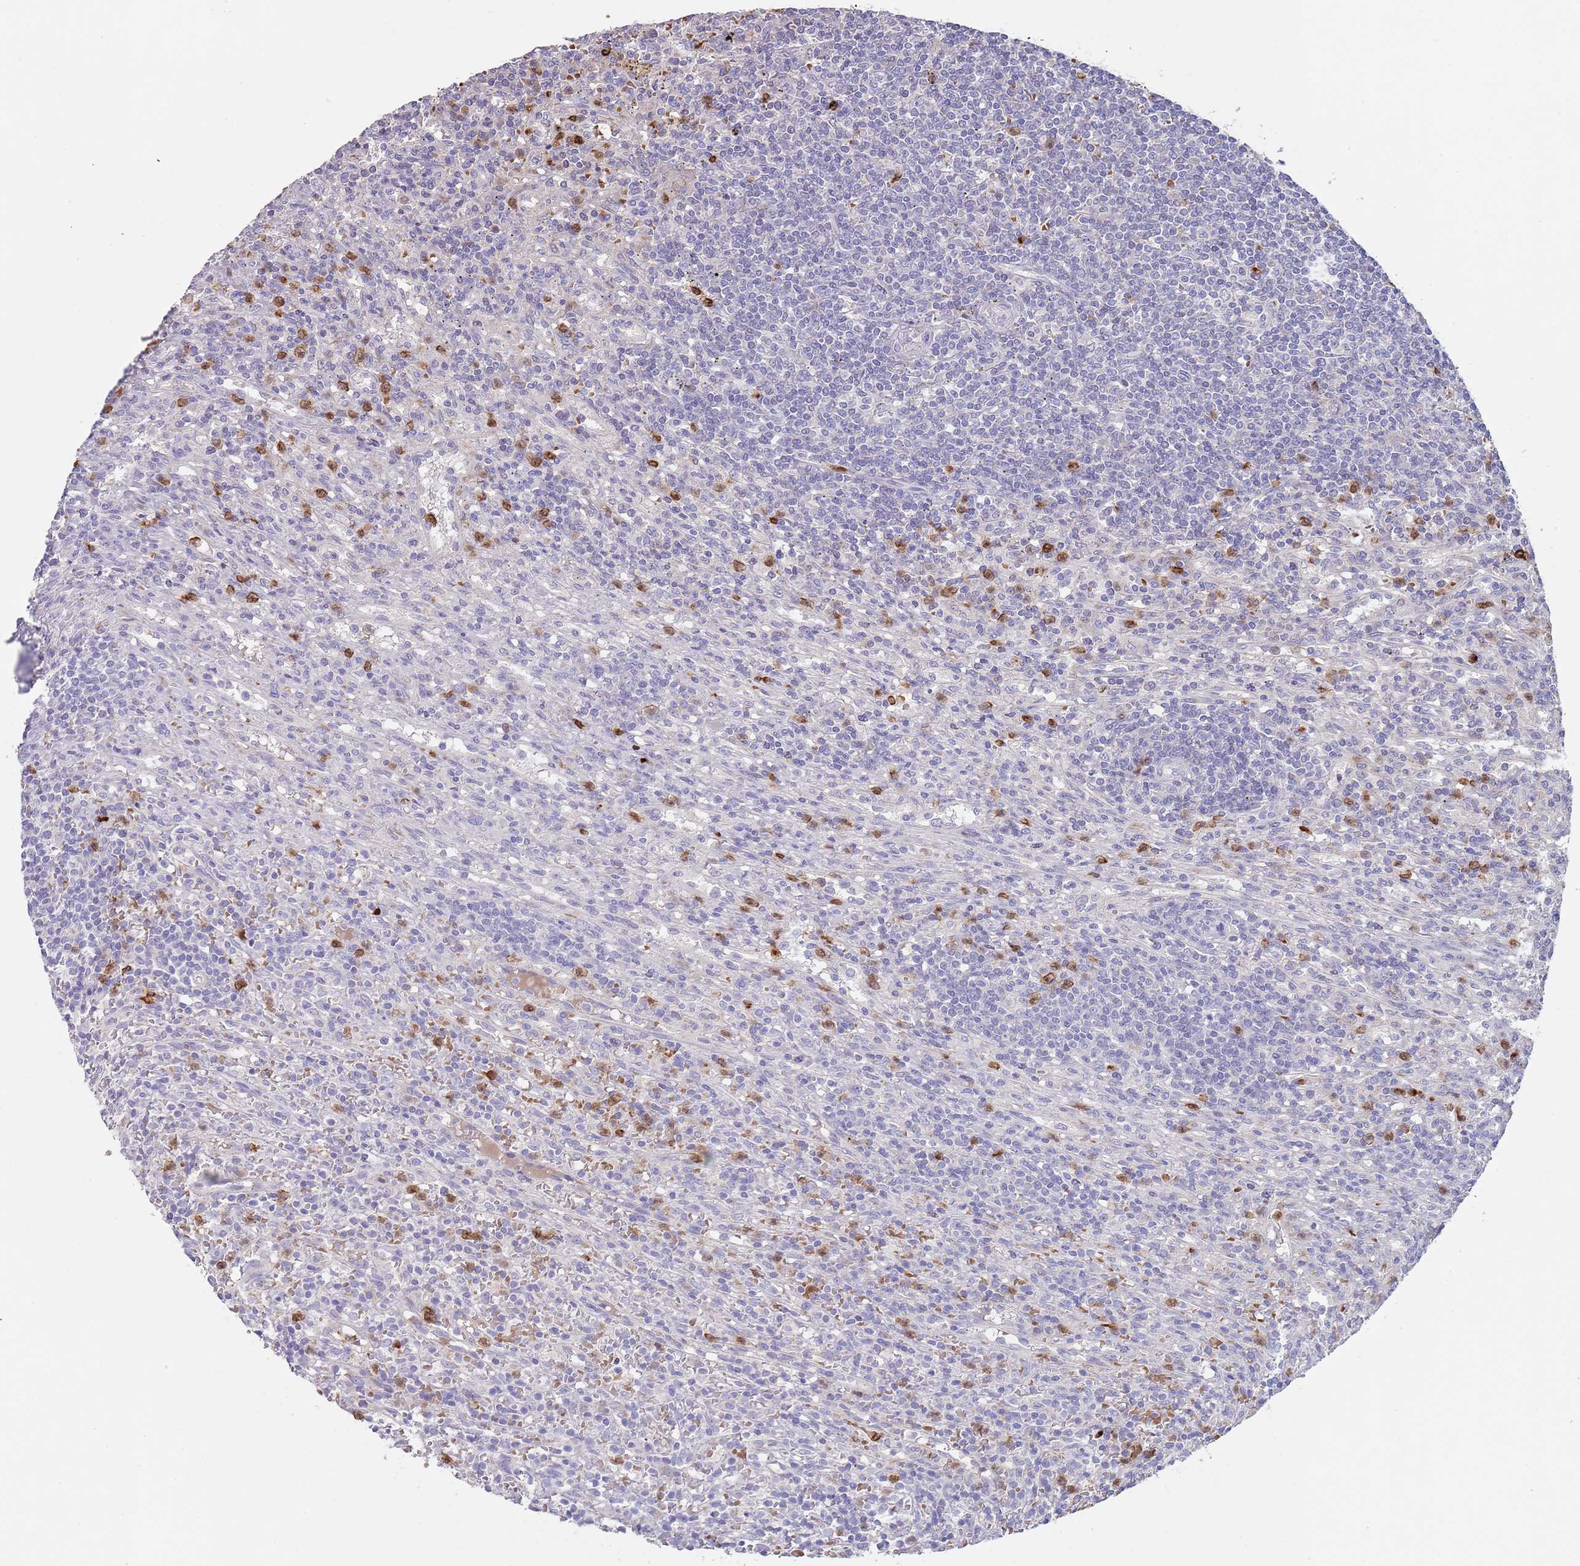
{"staining": {"intensity": "negative", "quantity": "none", "location": "none"}, "tissue": "lymphoma", "cell_type": "Tumor cells", "image_type": "cancer", "snomed": [{"axis": "morphology", "description": "Malignant lymphoma, non-Hodgkin's type, Low grade"}, {"axis": "topography", "description": "Spleen"}], "caption": "Human malignant lymphoma, non-Hodgkin's type (low-grade) stained for a protein using immunohistochemistry (IHC) shows no staining in tumor cells.", "gene": "TMEM251", "patient": {"sex": "male", "age": 76}}